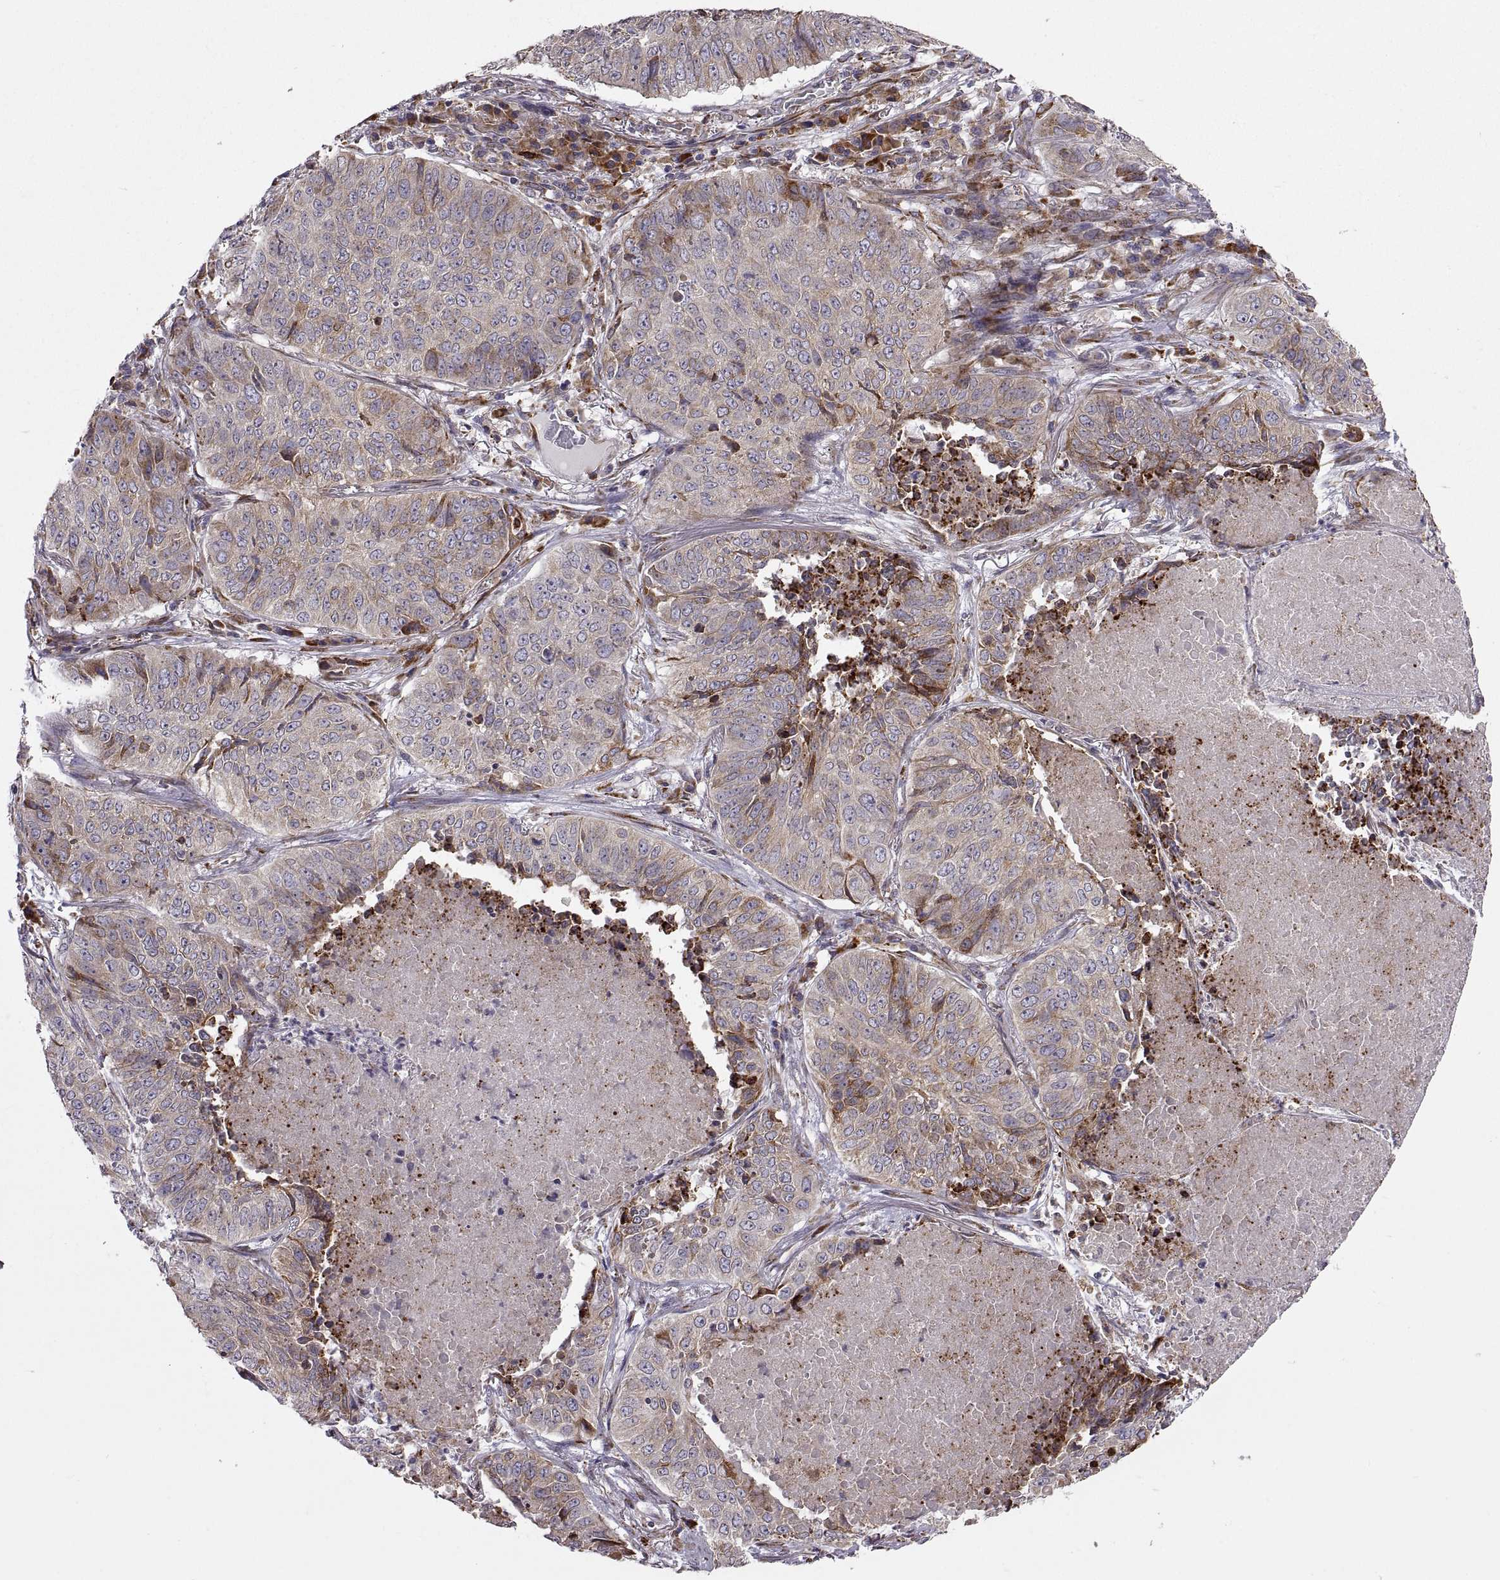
{"staining": {"intensity": "moderate", "quantity": "25%-75%", "location": "cytoplasmic/membranous"}, "tissue": "lung cancer", "cell_type": "Tumor cells", "image_type": "cancer", "snomed": [{"axis": "morphology", "description": "Normal tissue, NOS"}, {"axis": "morphology", "description": "Squamous cell carcinoma, NOS"}, {"axis": "topography", "description": "Bronchus"}, {"axis": "topography", "description": "Lung"}], "caption": "Moderate cytoplasmic/membranous protein positivity is seen in approximately 25%-75% of tumor cells in lung cancer.", "gene": "PLEKHB2", "patient": {"sex": "male", "age": 64}}